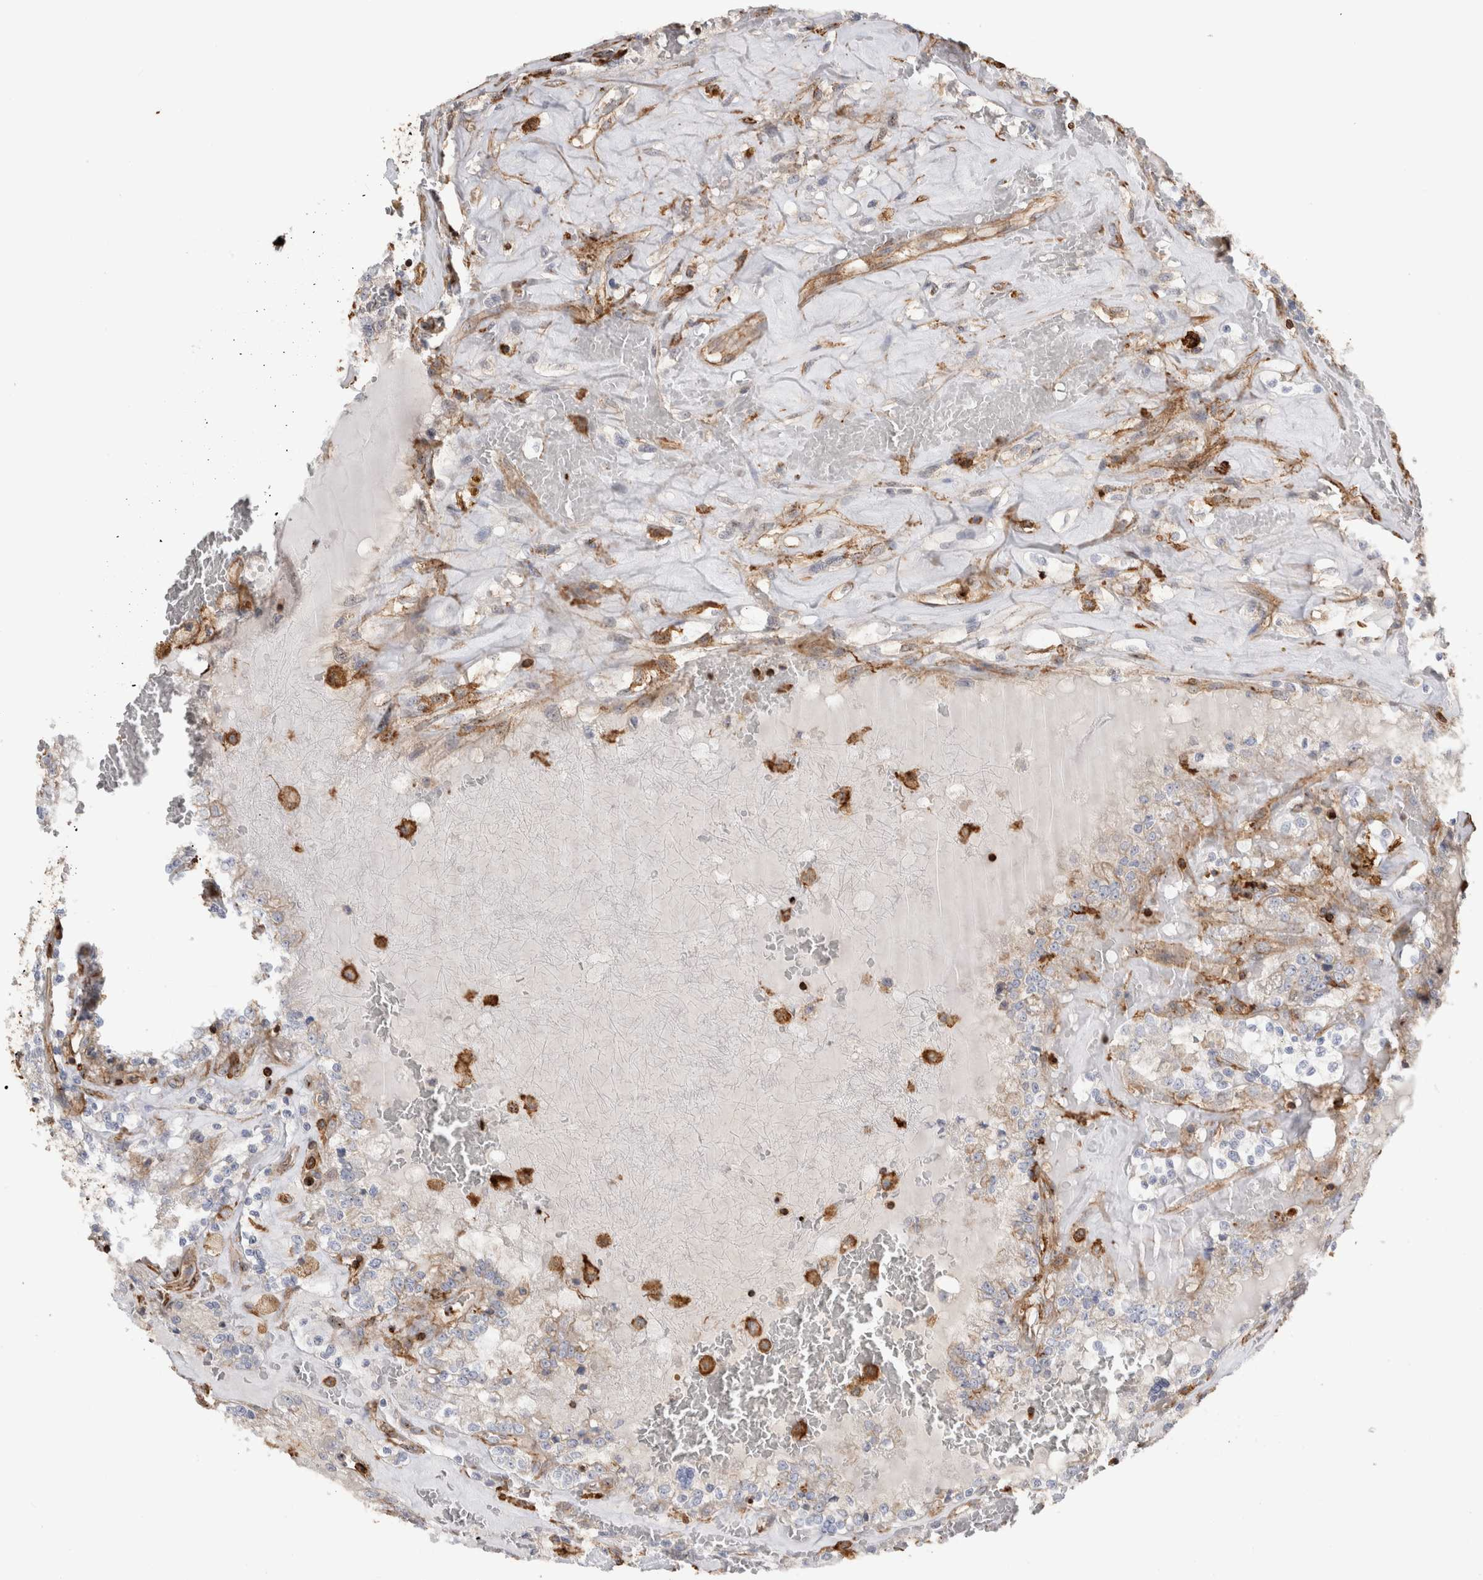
{"staining": {"intensity": "negative", "quantity": "none", "location": "none"}, "tissue": "renal cancer", "cell_type": "Tumor cells", "image_type": "cancer", "snomed": [{"axis": "morphology", "description": "Adenocarcinoma, NOS"}, {"axis": "topography", "description": "Kidney"}], "caption": "This is an IHC photomicrograph of human renal cancer. There is no positivity in tumor cells.", "gene": "GPER1", "patient": {"sex": "female", "age": 56}}